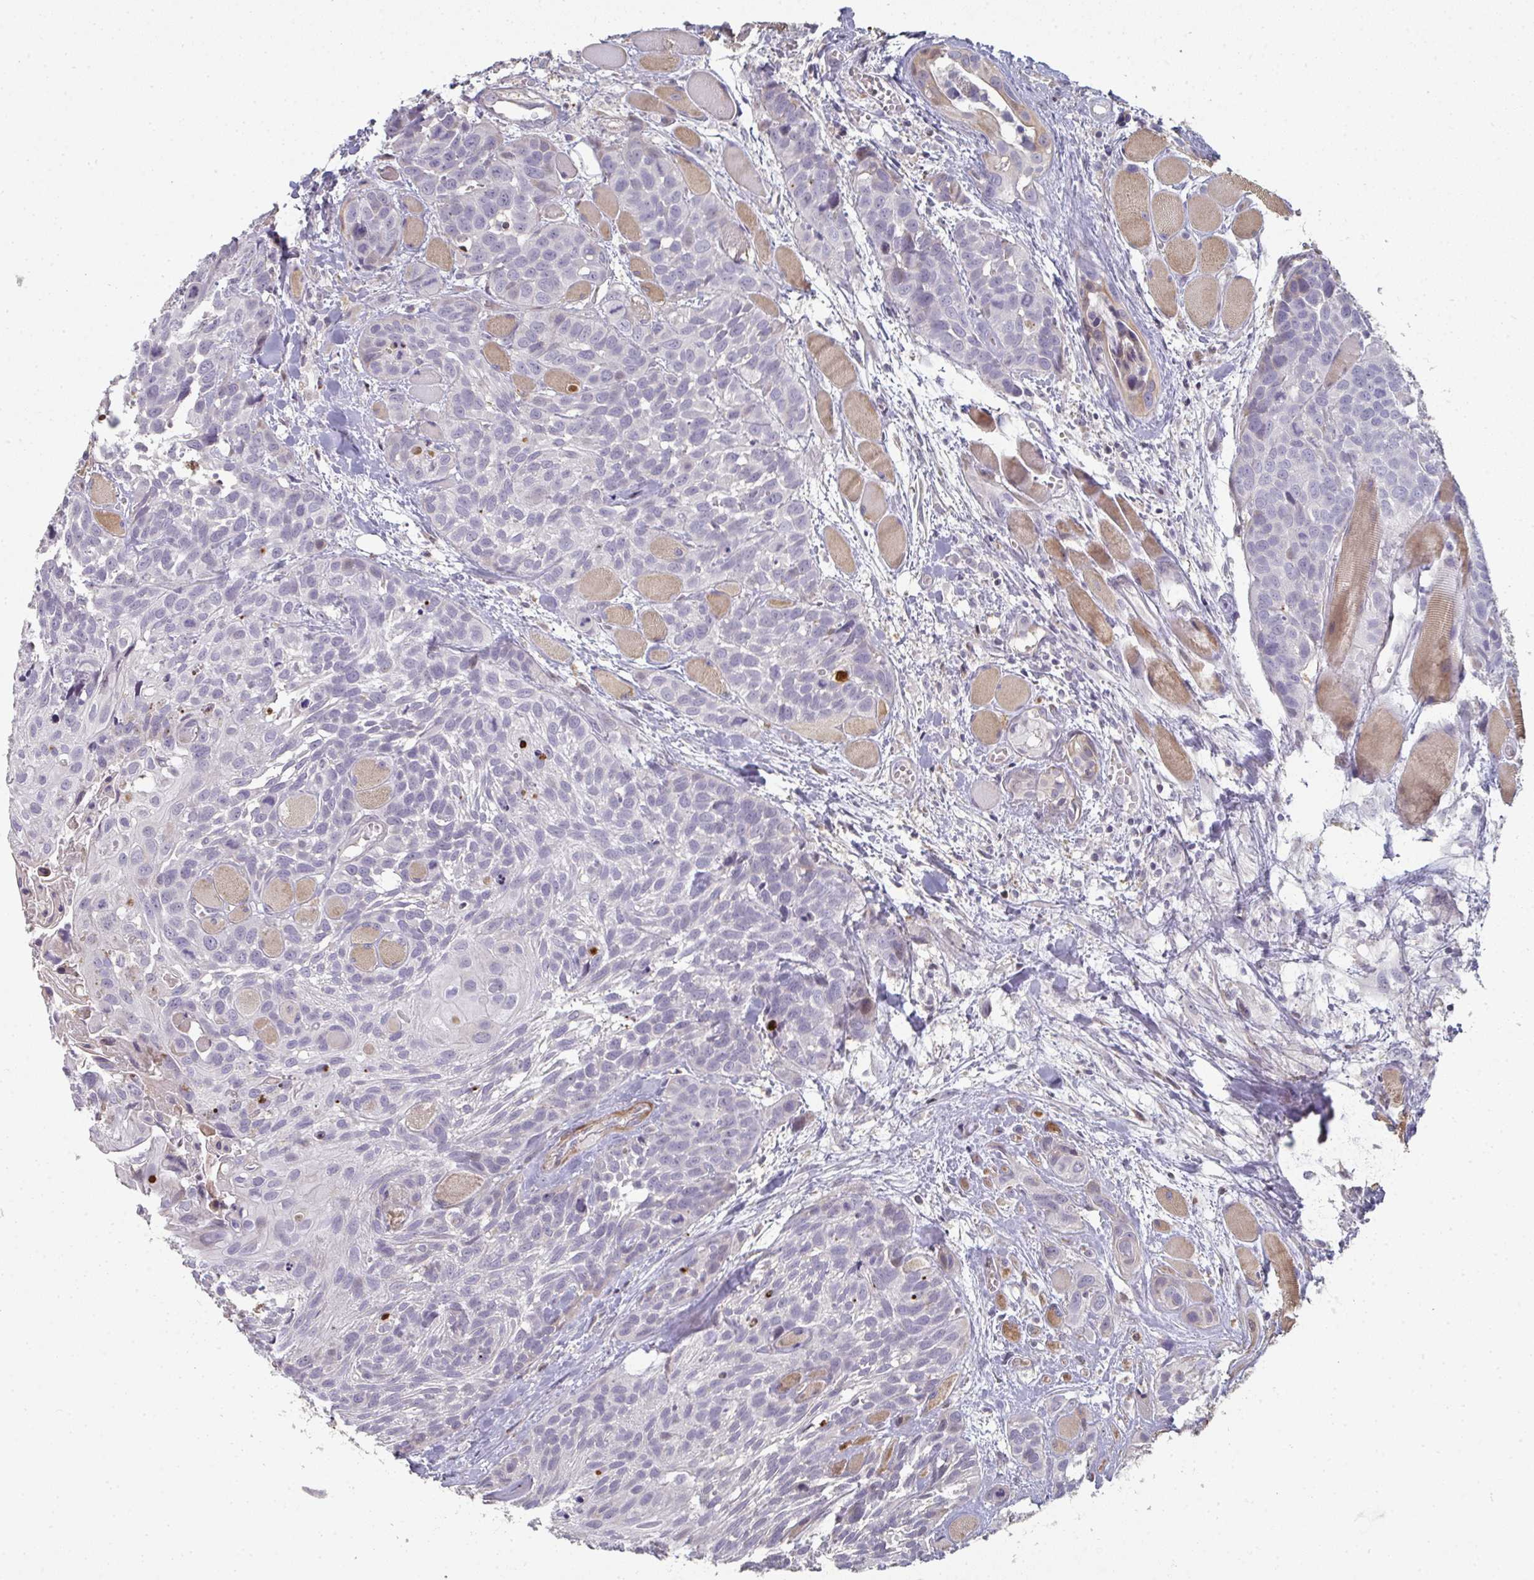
{"staining": {"intensity": "negative", "quantity": "none", "location": "none"}, "tissue": "head and neck cancer", "cell_type": "Tumor cells", "image_type": "cancer", "snomed": [{"axis": "morphology", "description": "Squamous cell carcinoma, NOS"}, {"axis": "topography", "description": "Head-Neck"}], "caption": "Immunohistochemistry (IHC) of head and neck squamous cell carcinoma exhibits no positivity in tumor cells. (Stains: DAB (3,3'-diaminobenzidine) IHC with hematoxylin counter stain, Microscopy: brightfield microscopy at high magnification).", "gene": "A1CF", "patient": {"sex": "female", "age": 50}}